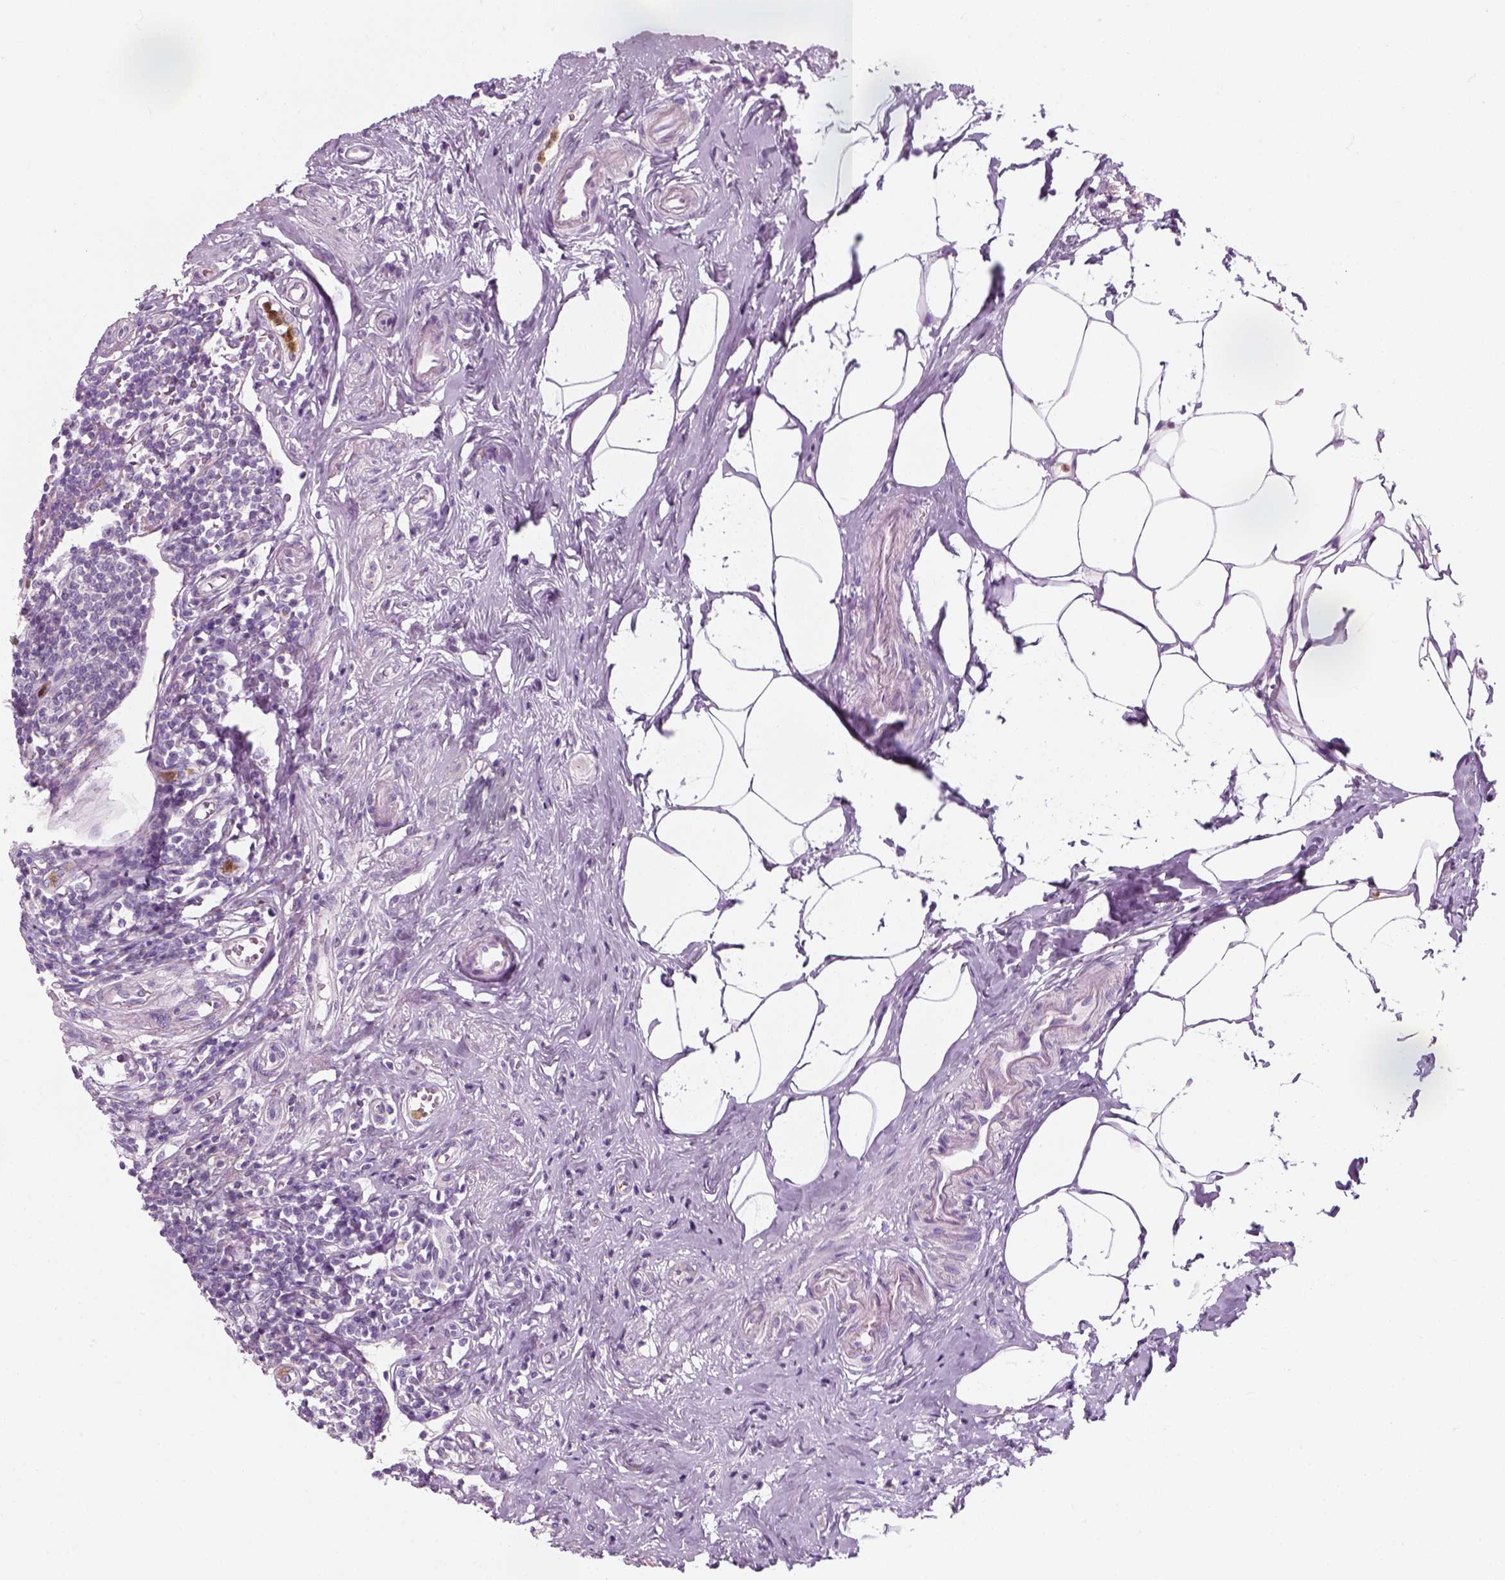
{"staining": {"intensity": "negative", "quantity": "none", "location": "none"}, "tissue": "appendix", "cell_type": "Glandular cells", "image_type": "normal", "snomed": [{"axis": "morphology", "description": "Normal tissue, NOS"}, {"axis": "morphology", "description": "Carcinoma, endometroid"}, {"axis": "topography", "description": "Appendix"}, {"axis": "topography", "description": "Colon"}], "caption": "Appendix was stained to show a protein in brown. There is no significant staining in glandular cells. Brightfield microscopy of IHC stained with DAB (brown) and hematoxylin (blue), captured at high magnification.", "gene": "IL4", "patient": {"sex": "female", "age": 60}}